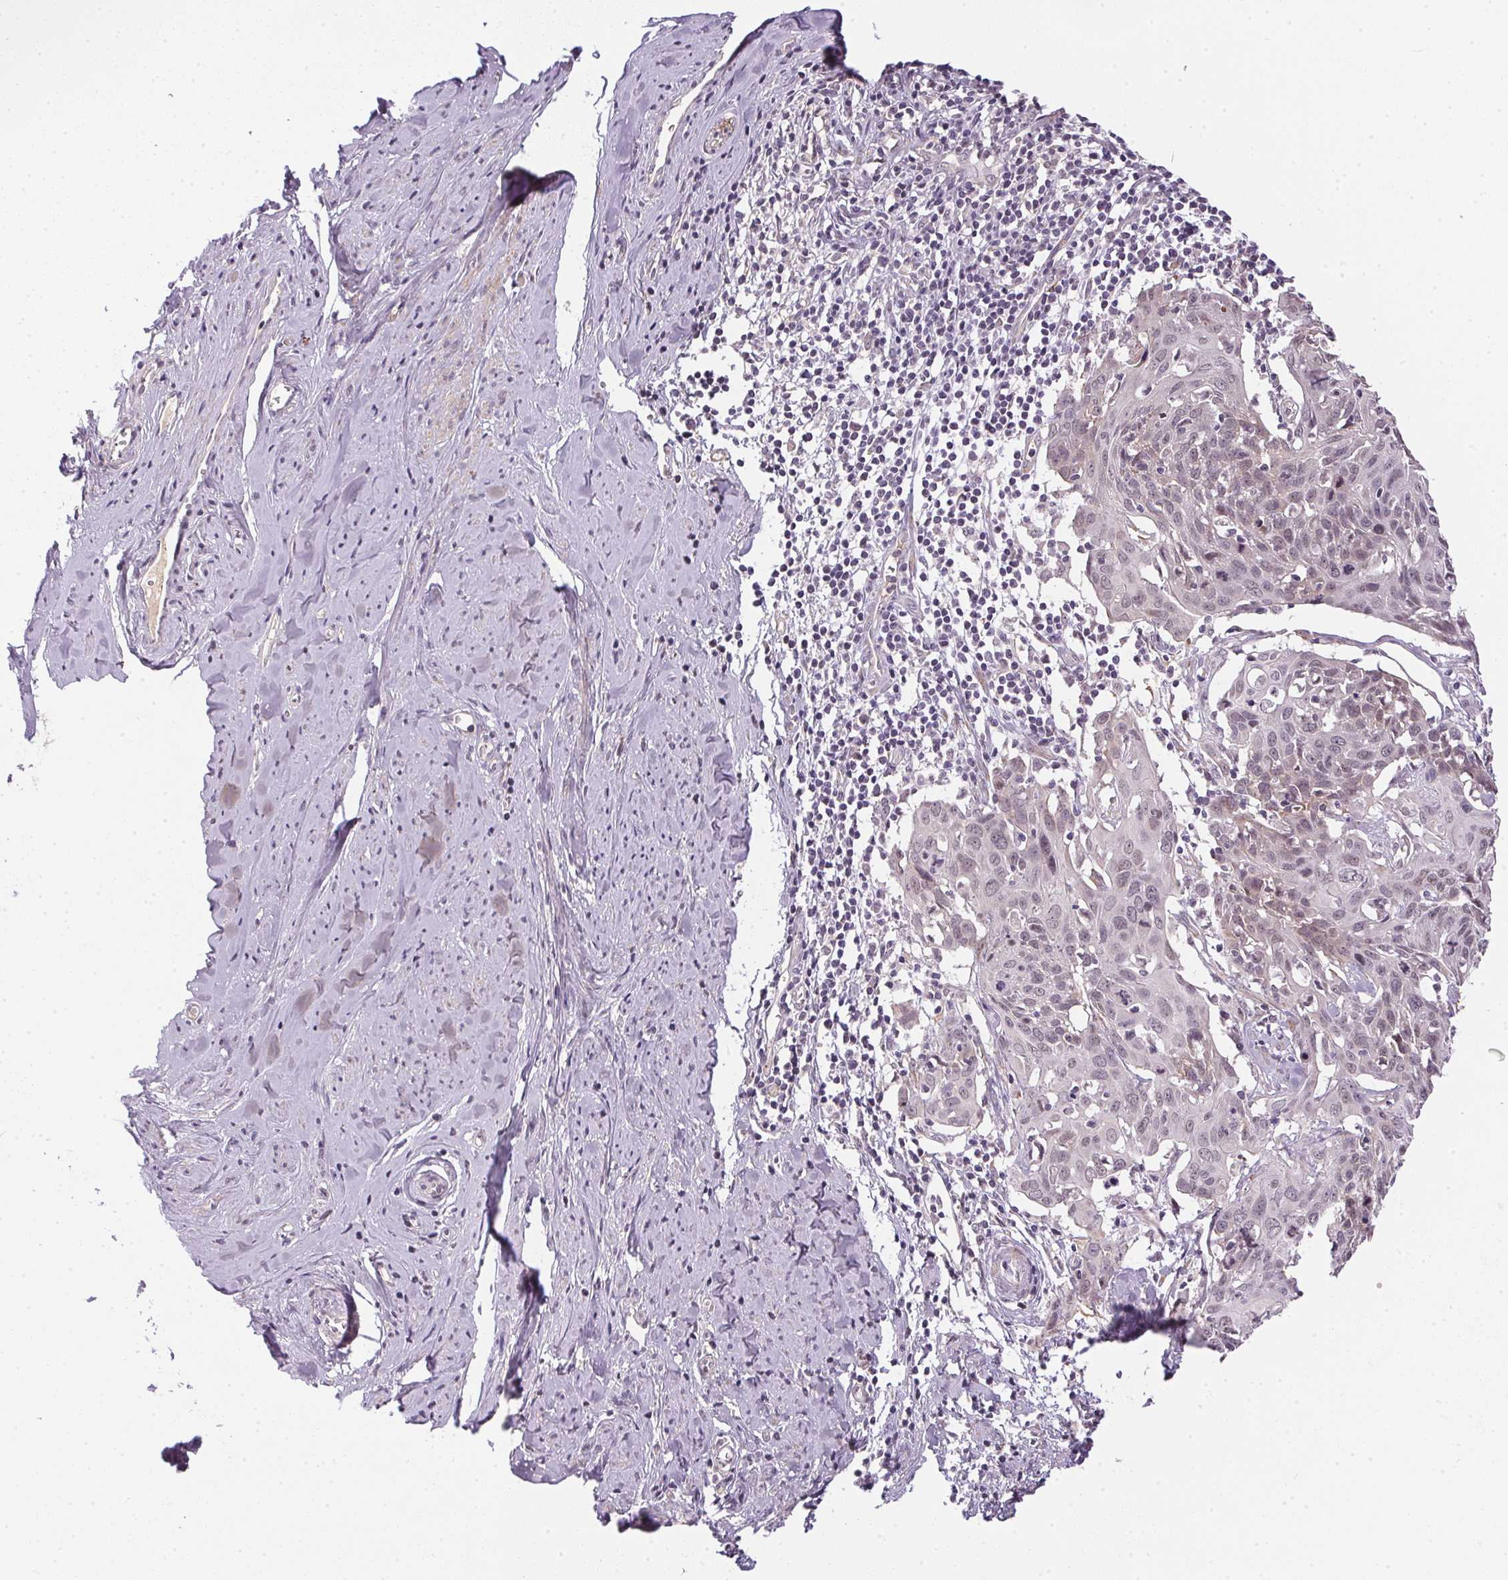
{"staining": {"intensity": "negative", "quantity": "none", "location": "none"}, "tissue": "cervical cancer", "cell_type": "Tumor cells", "image_type": "cancer", "snomed": [{"axis": "morphology", "description": "Squamous cell carcinoma, NOS"}, {"axis": "topography", "description": "Cervix"}], "caption": "Cervical cancer was stained to show a protein in brown. There is no significant positivity in tumor cells. Brightfield microscopy of IHC stained with DAB (3,3'-diaminobenzidine) (brown) and hematoxylin (blue), captured at high magnification.", "gene": "CFAP92", "patient": {"sex": "female", "age": 62}}